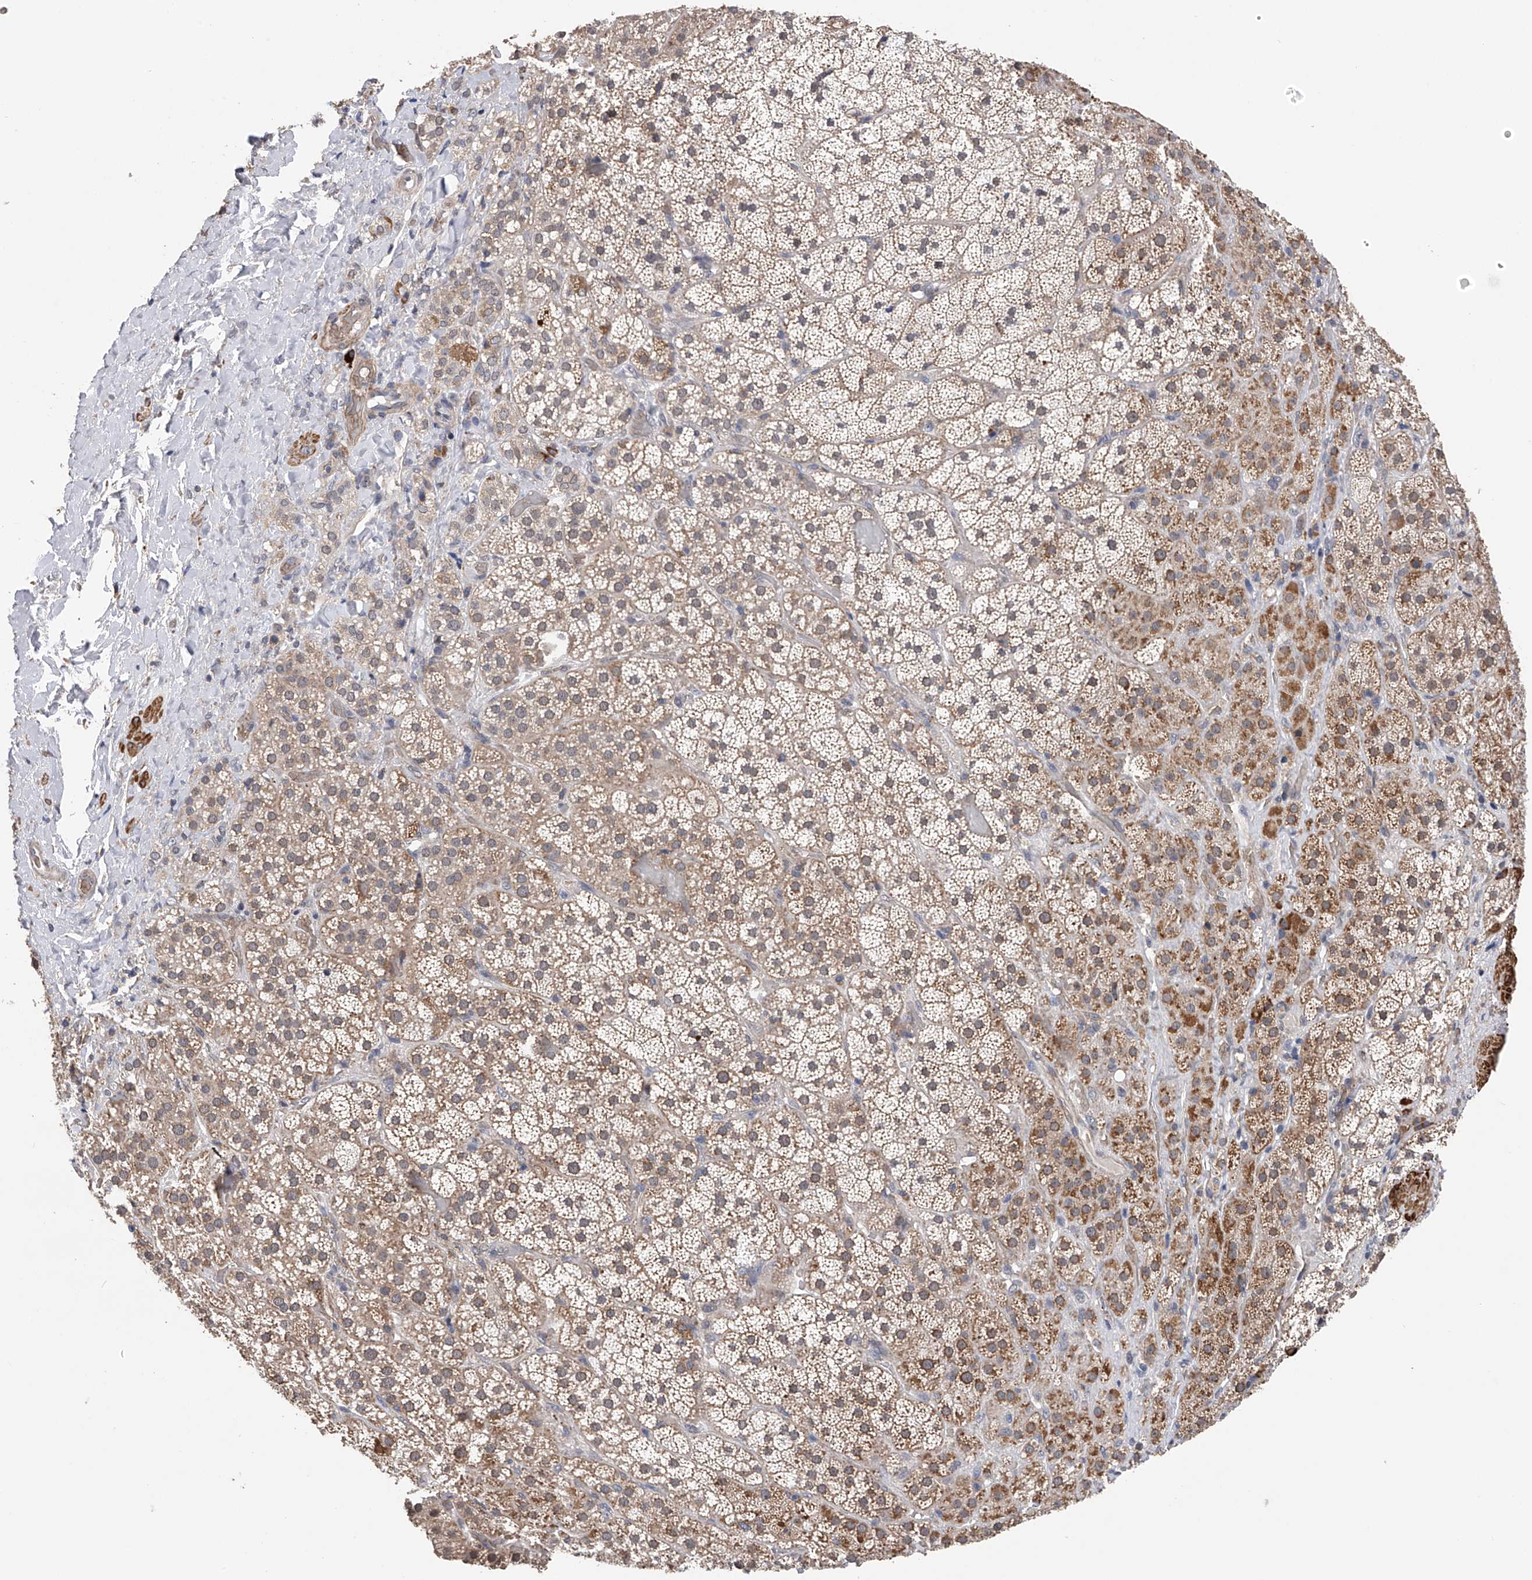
{"staining": {"intensity": "moderate", "quantity": "25%-75%", "location": "cytoplasmic/membranous,nuclear"}, "tissue": "adrenal gland", "cell_type": "Glandular cells", "image_type": "normal", "snomed": [{"axis": "morphology", "description": "Normal tissue, NOS"}, {"axis": "topography", "description": "Adrenal gland"}], "caption": "Immunohistochemistry (DAB) staining of normal human adrenal gland displays moderate cytoplasmic/membranous,nuclear protein staining in approximately 25%-75% of glandular cells. The protein of interest is shown in brown color, while the nuclei are stained blue.", "gene": "SPOCK1", "patient": {"sex": "male", "age": 57}}